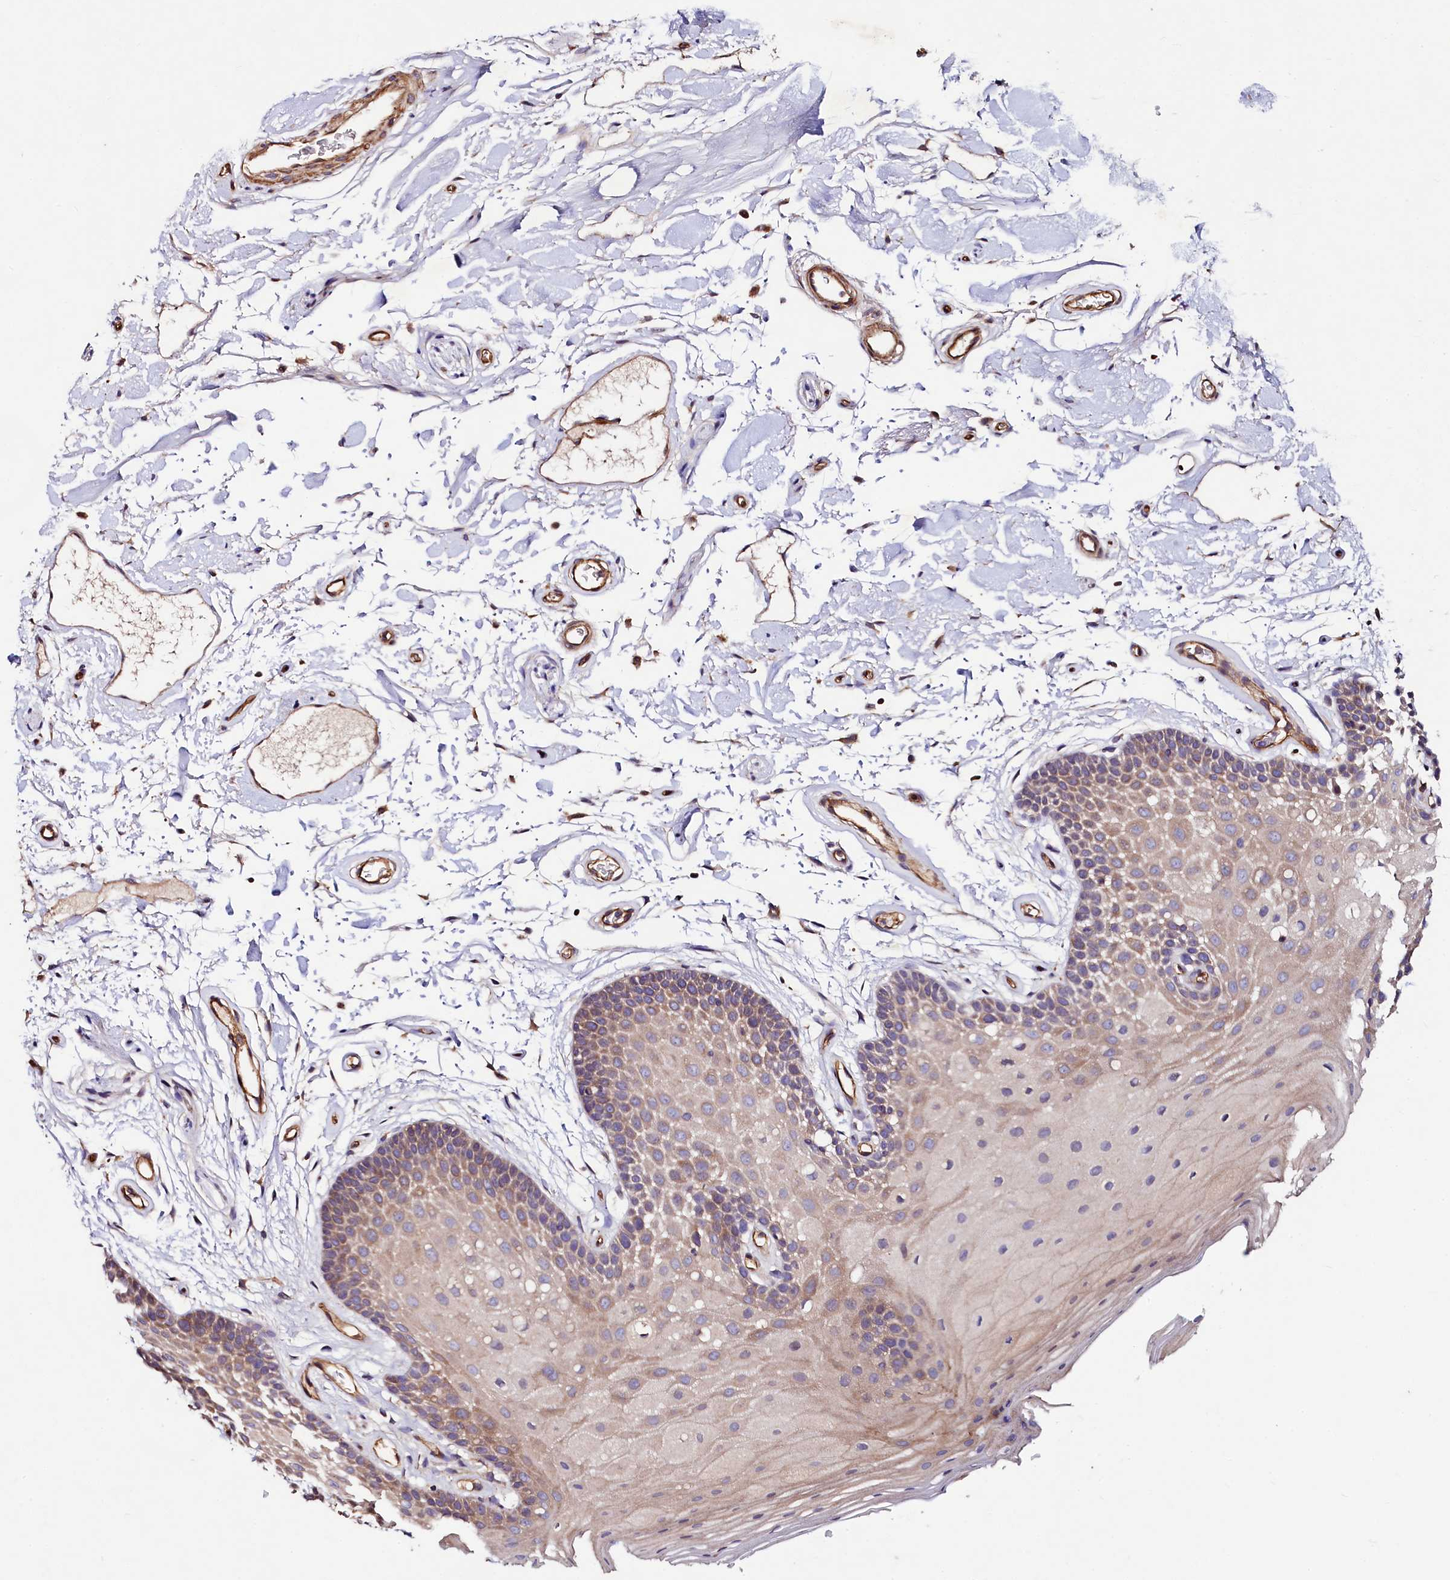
{"staining": {"intensity": "weak", "quantity": "25%-75%", "location": "cytoplasmic/membranous"}, "tissue": "oral mucosa", "cell_type": "Squamous epithelial cells", "image_type": "normal", "snomed": [{"axis": "morphology", "description": "Normal tissue, NOS"}, {"axis": "topography", "description": "Oral tissue"}], "caption": "Oral mucosa stained with DAB IHC shows low levels of weak cytoplasmic/membranous positivity in about 25%-75% of squamous epithelial cells.", "gene": "KLHDC4", "patient": {"sex": "male", "age": 62}}